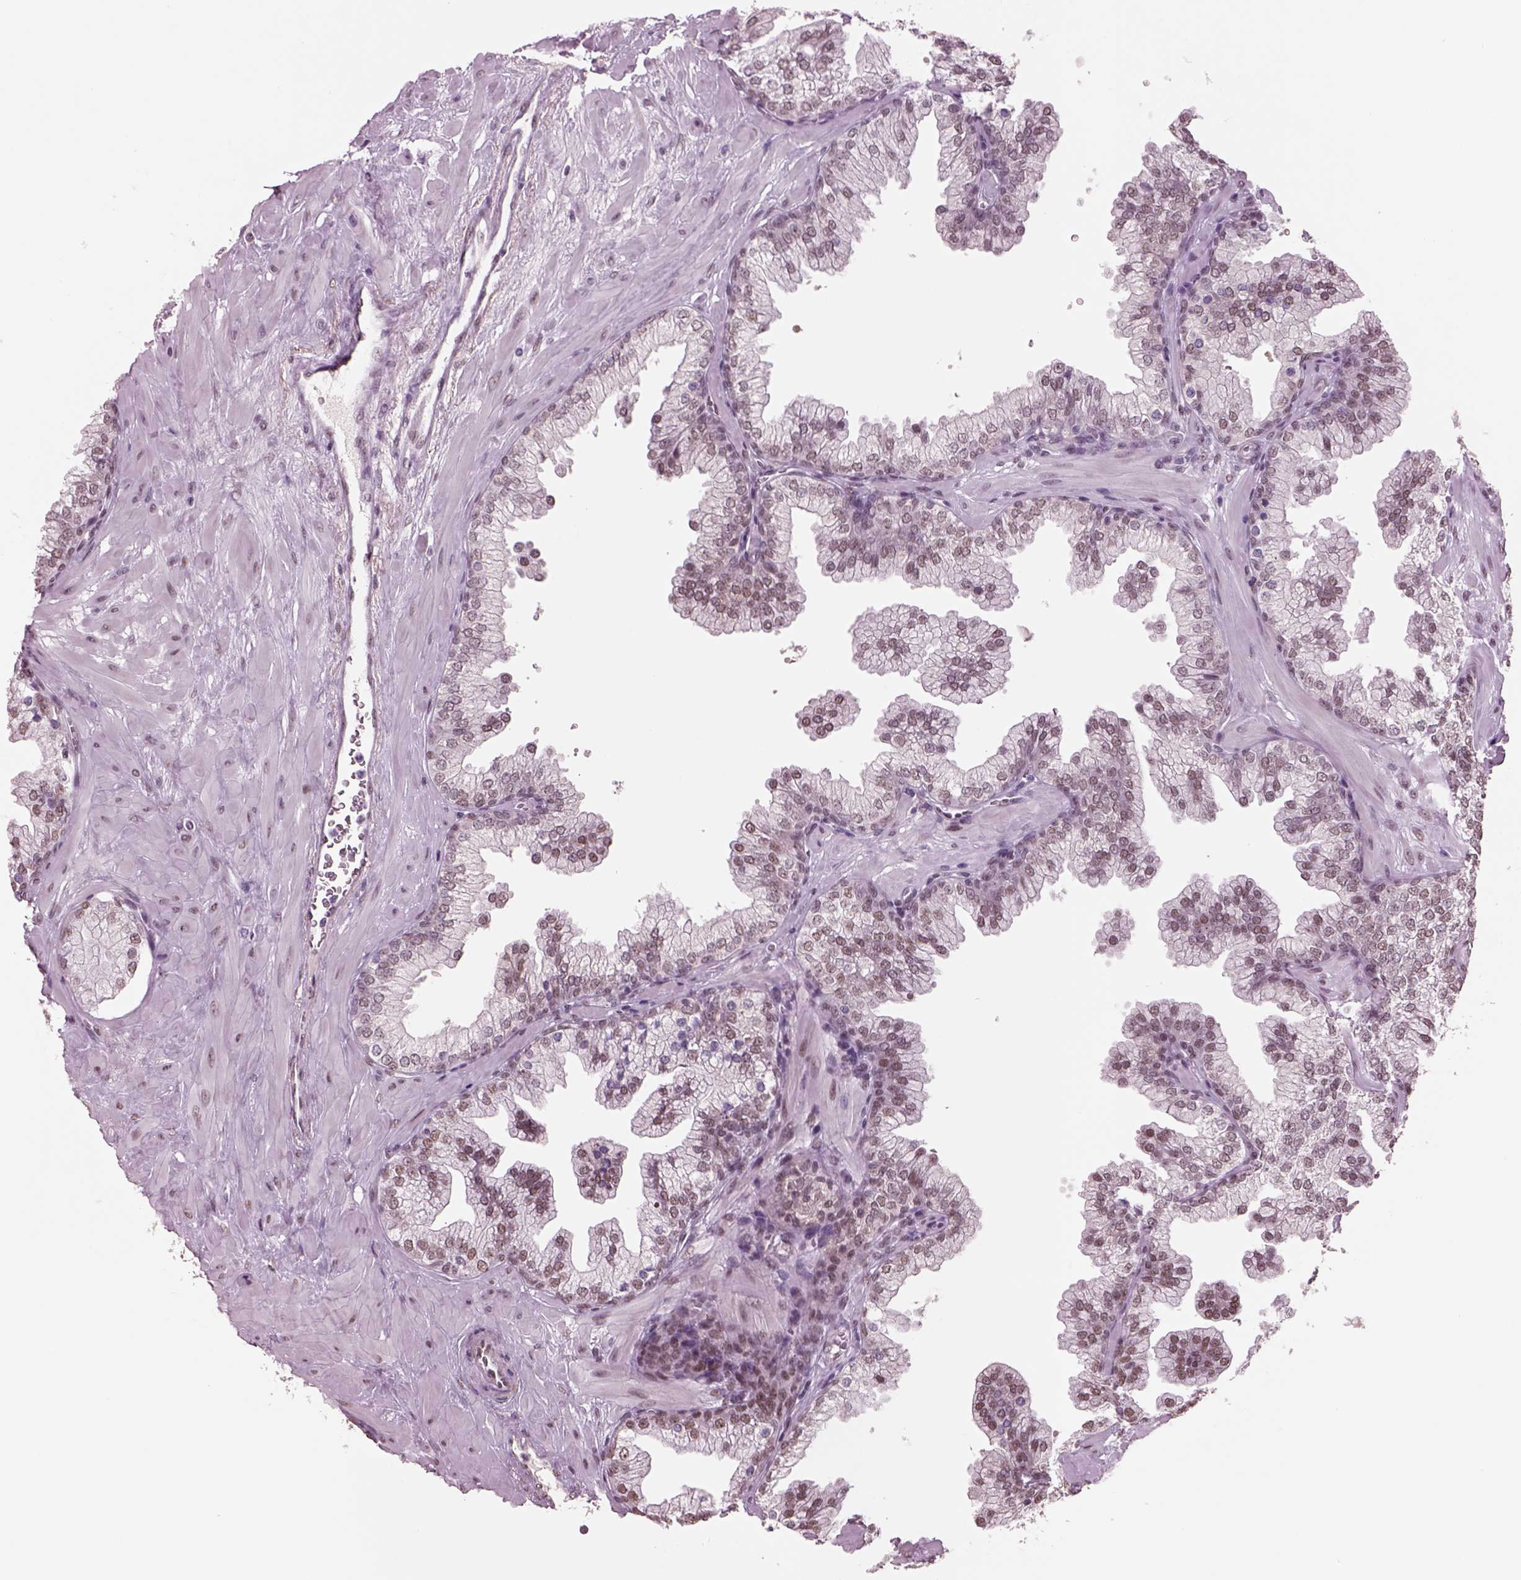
{"staining": {"intensity": "moderate", "quantity": ">75%", "location": "nuclear"}, "tissue": "prostate", "cell_type": "Glandular cells", "image_type": "normal", "snomed": [{"axis": "morphology", "description": "Normal tissue, NOS"}, {"axis": "topography", "description": "Prostate"}, {"axis": "topography", "description": "Peripheral nerve tissue"}], "caption": "An immunohistochemistry (IHC) image of benign tissue is shown. Protein staining in brown highlights moderate nuclear positivity in prostate within glandular cells.", "gene": "SEPHS1", "patient": {"sex": "male", "age": 61}}